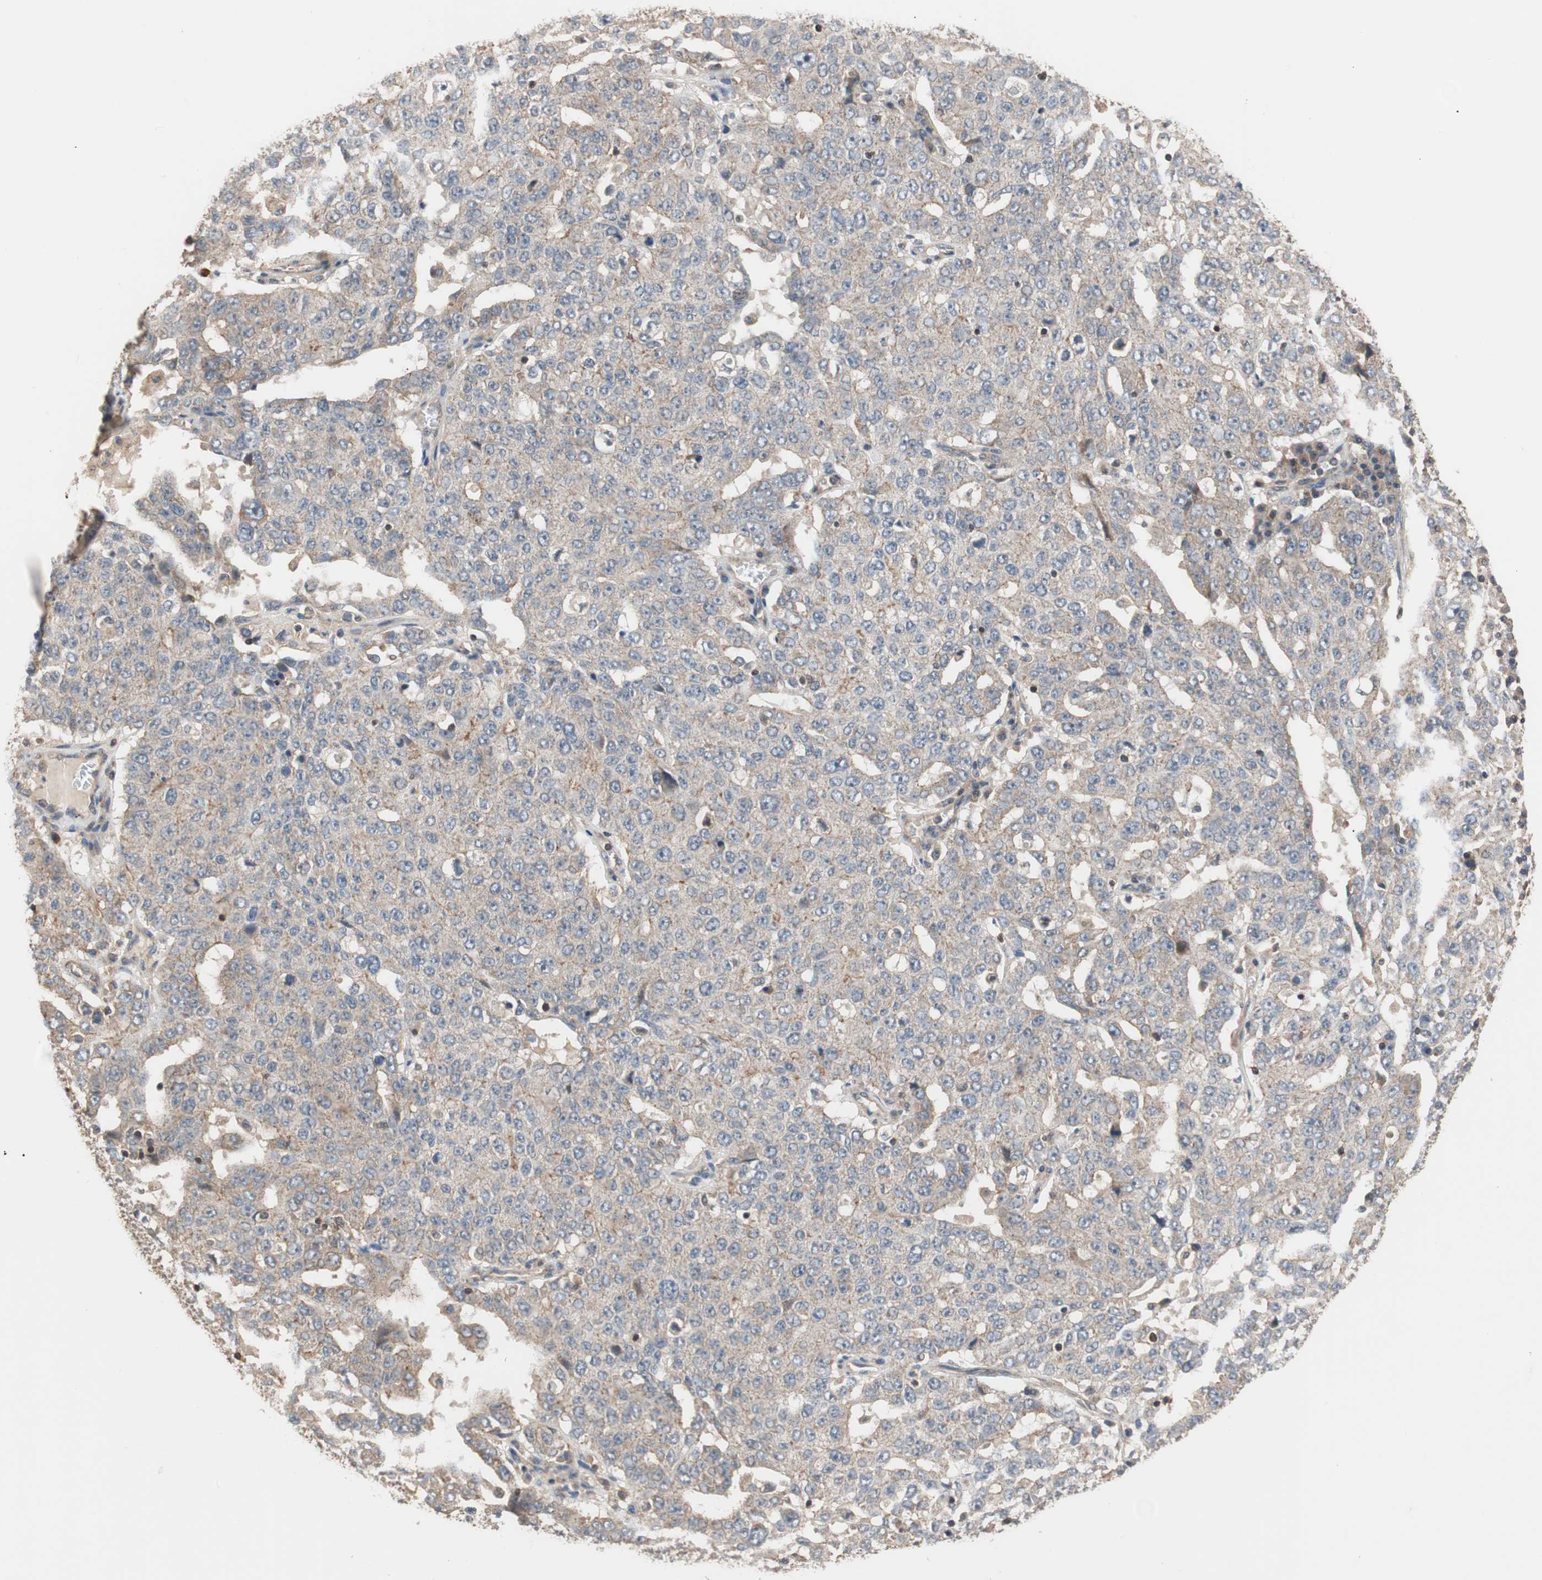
{"staining": {"intensity": "moderate", "quantity": "25%-75%", "location": "cytoplasmic/membranous"}, "tissue": "ovarian cancer", "cell_type": "Tumor cells", "image_type": "cancer", "snomed": [{"axis": "morphology", "description": "Carcinoma, endometroid"}, {"axis": "topography", "description": "Ovary"}], "caption": "A medium amount of moderate cytoplasmic/membranous staining is identified in approximately 25%-75% of tumor cells in ovarian cancer tissue.", "gene": "MAP4K2", "patient": {"sex": "female", "age": 62}}